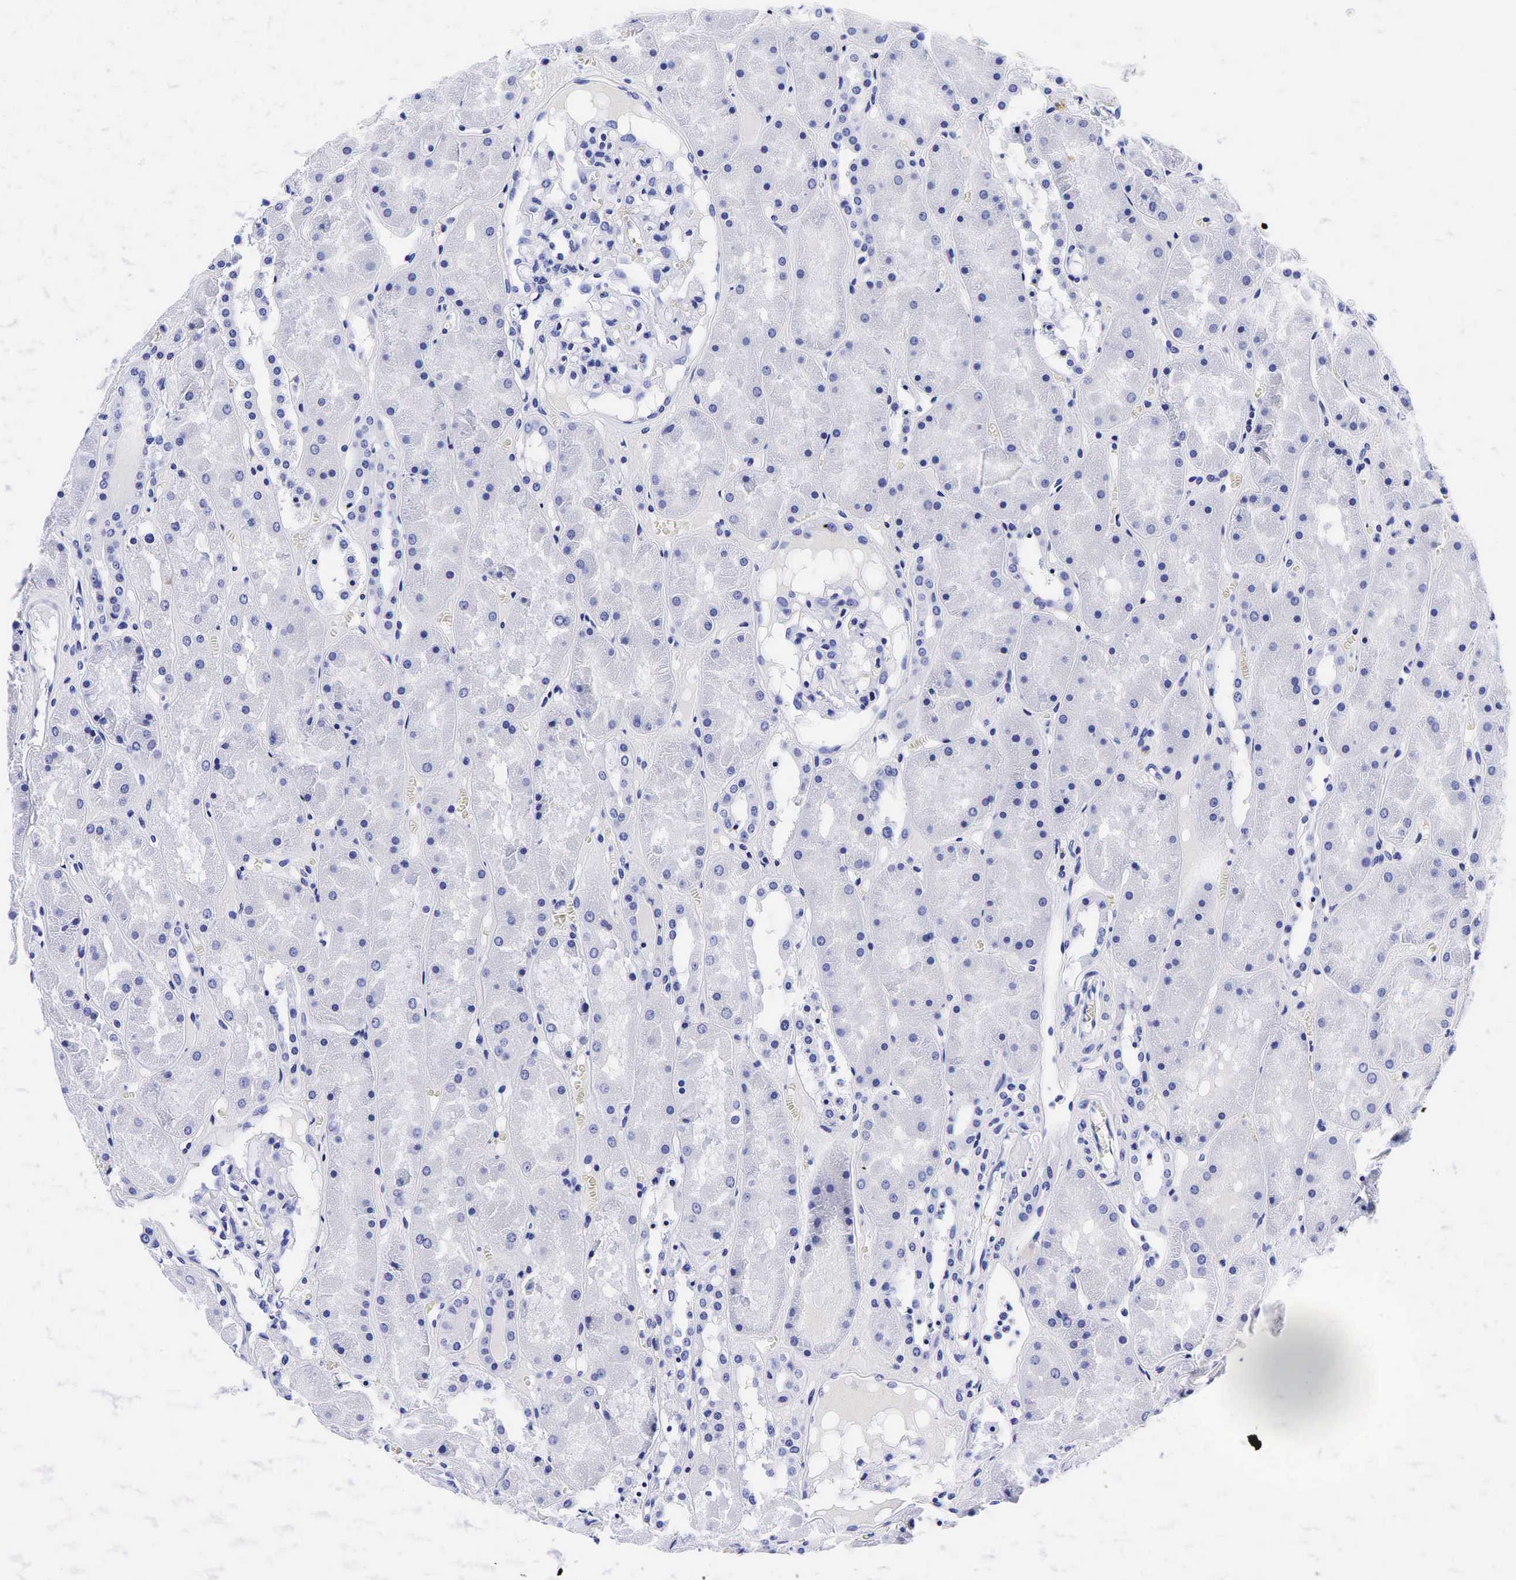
{"staining": {"intensity": "negative", "quantity": "none", "location": "none"}, "tissue": "kidney", "cell_type": "Cells in glomeruli", "image_type": "normal", "snomed": [{"axis": "morphology", "description": "Normal tissue, NOS"}, {"axis": "topography", "description": "Kidney"}], "caption": "This is a image of IHC staining of normal kidney, which shows no positivity in cells in glomeruli. (DAB IHC with hematoxylin counter stain).", "gene": "GCG", "patient": {"sex": "male", "age": 36}}